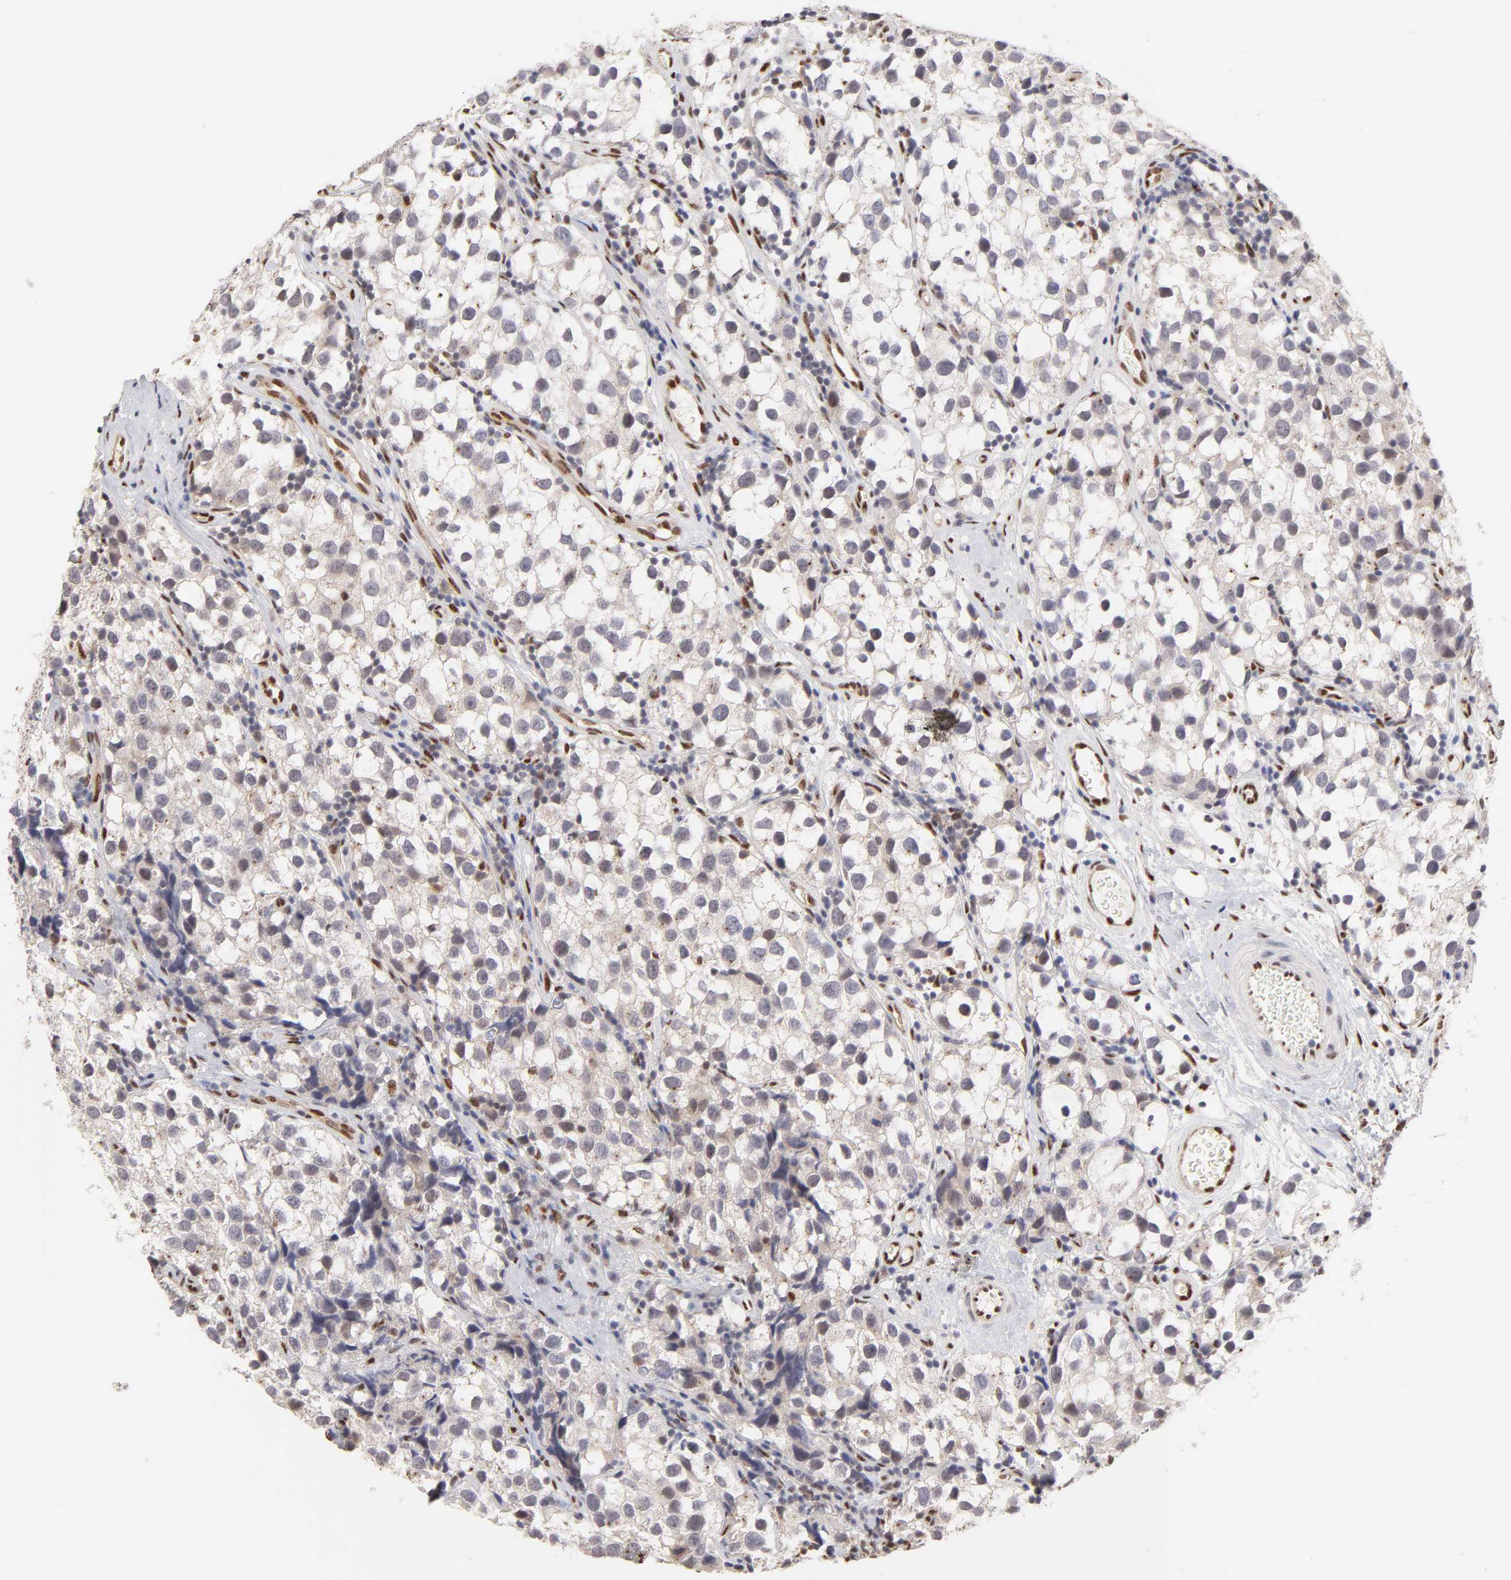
{"staining": {"intensity": "negative", "quantity": "none", "location": "none"}, "tissue": "testis cancer", "cell_type": "Tumor cells", "image_type": "cancer", "snomed": [{"axis": "morphology", "description": "Seminoma, NOS"}, {"axis": "topography", "description": "Testis"}], "caption": "Immunohistochemical staining of testis seminoma displays no significant staining in tumor cells.", "gene": "STAT3", "patient": {"sex": "male", "age": 39}}